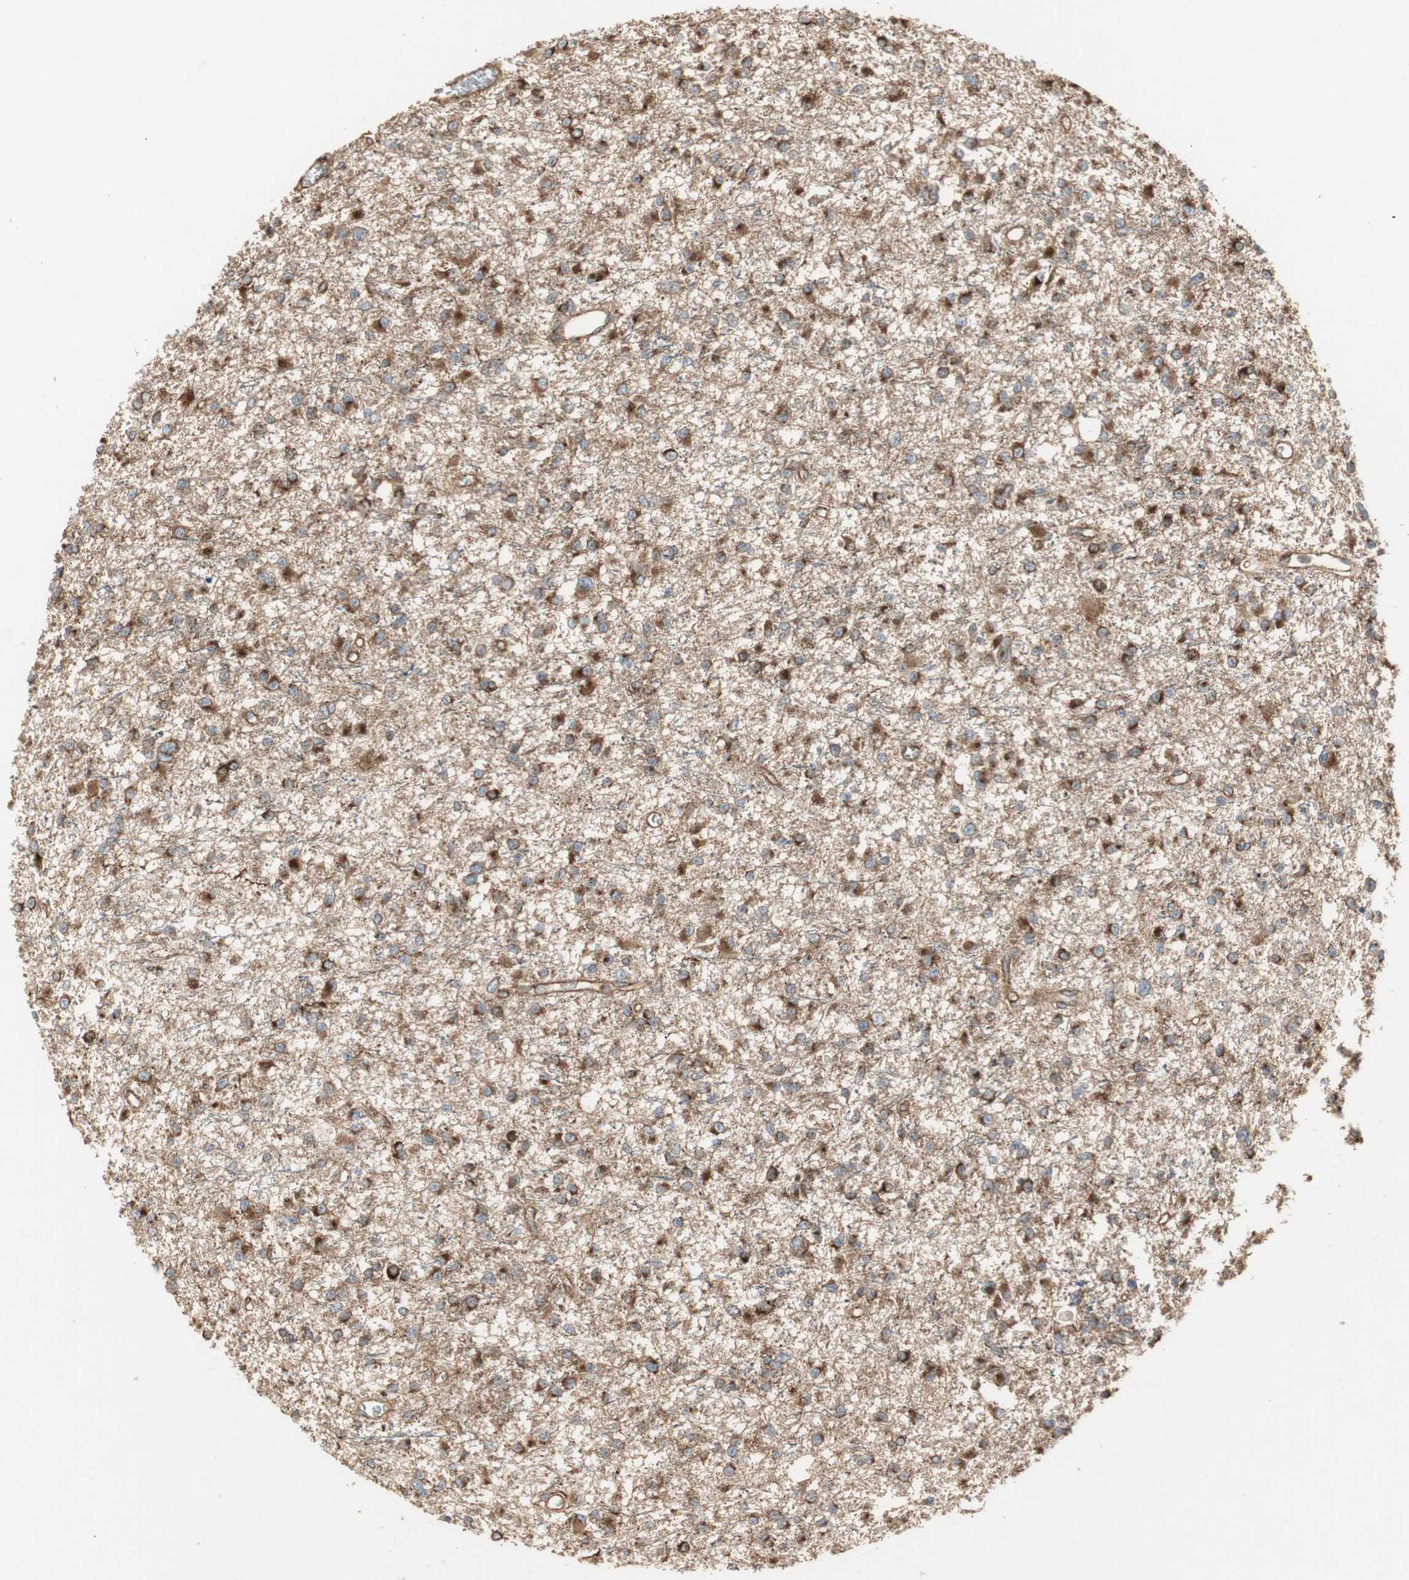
{"staining": {"intensity": "strong", "quantity": ">75%", "location": "cytoplasmic/membranous"}, "tissue": "glioma", "cell_type": "Tumor cells", "image_type": "cancer", "snomed": [{"axis": "morphology", "description": "Glioma, malignant, Low grade"}, {"axis": "topography", "description": "Brain"}], "caption": "Human glioma stained with a protein marker exhibits strong staining in tumor cells.", "gene": "H6PD", "patient": {"sex": "female", "age": 22}}